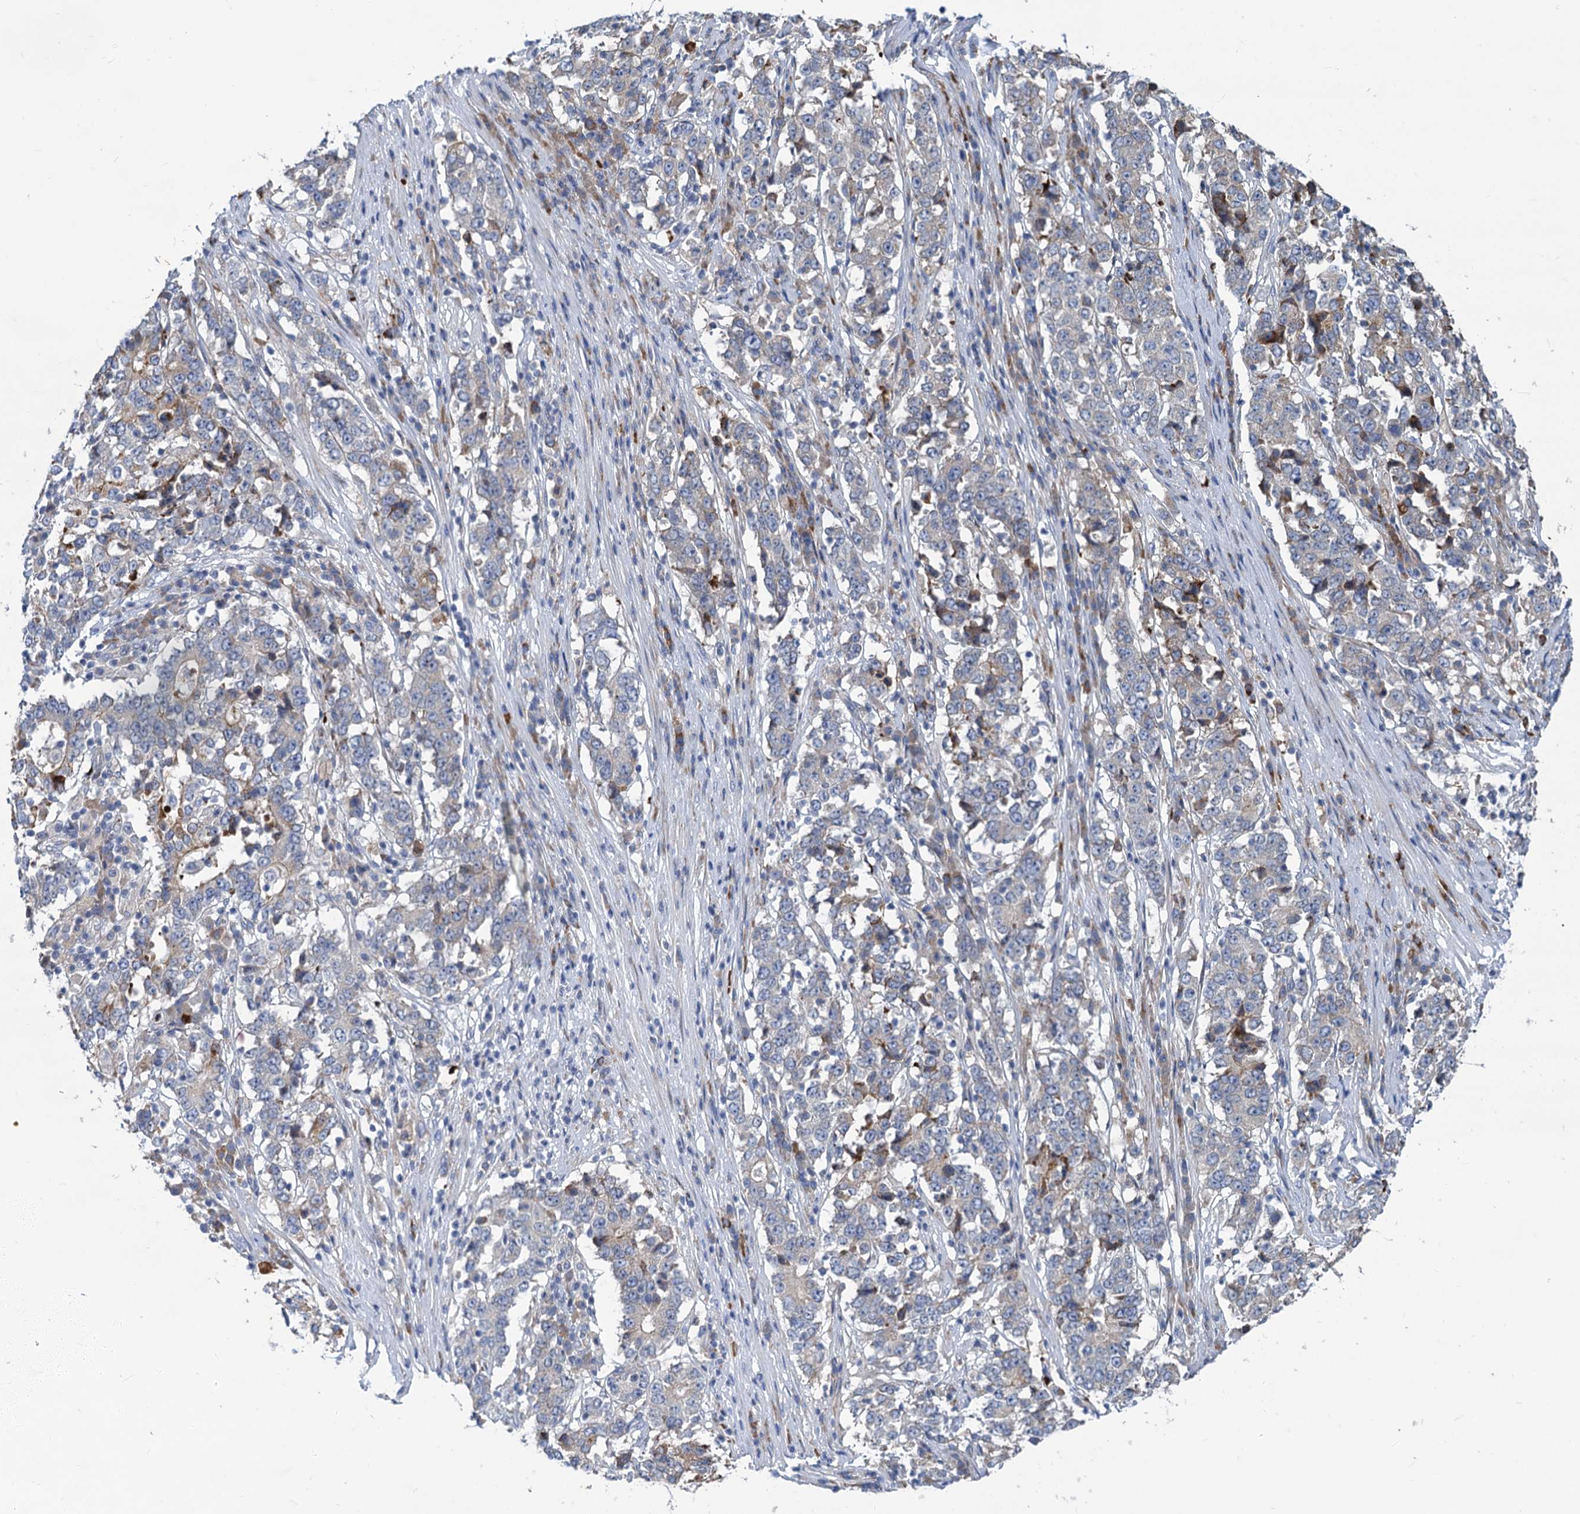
{"staining": {"intensity": "strong", "quantity": "<25%", "location": "cytoplasmic/membranous"}, "tissue": "stomach cancer", "cell_type": "Tumor cells", "image_type": "cancer", "snomed": [{"axis": "morphology", "description": "Adenocarcinoma, NOS"}, {"axis": "topography", "description": "Stomach"}], "caption": "Immunohistochemical staining of adenocarcinoma (stomach) exhibits strong cytoplasmic/membranous protein positivity in approximately <25% of tumor cells.", "gene": "PRSS35", "patient": {"sex": "male", "age": 59}}